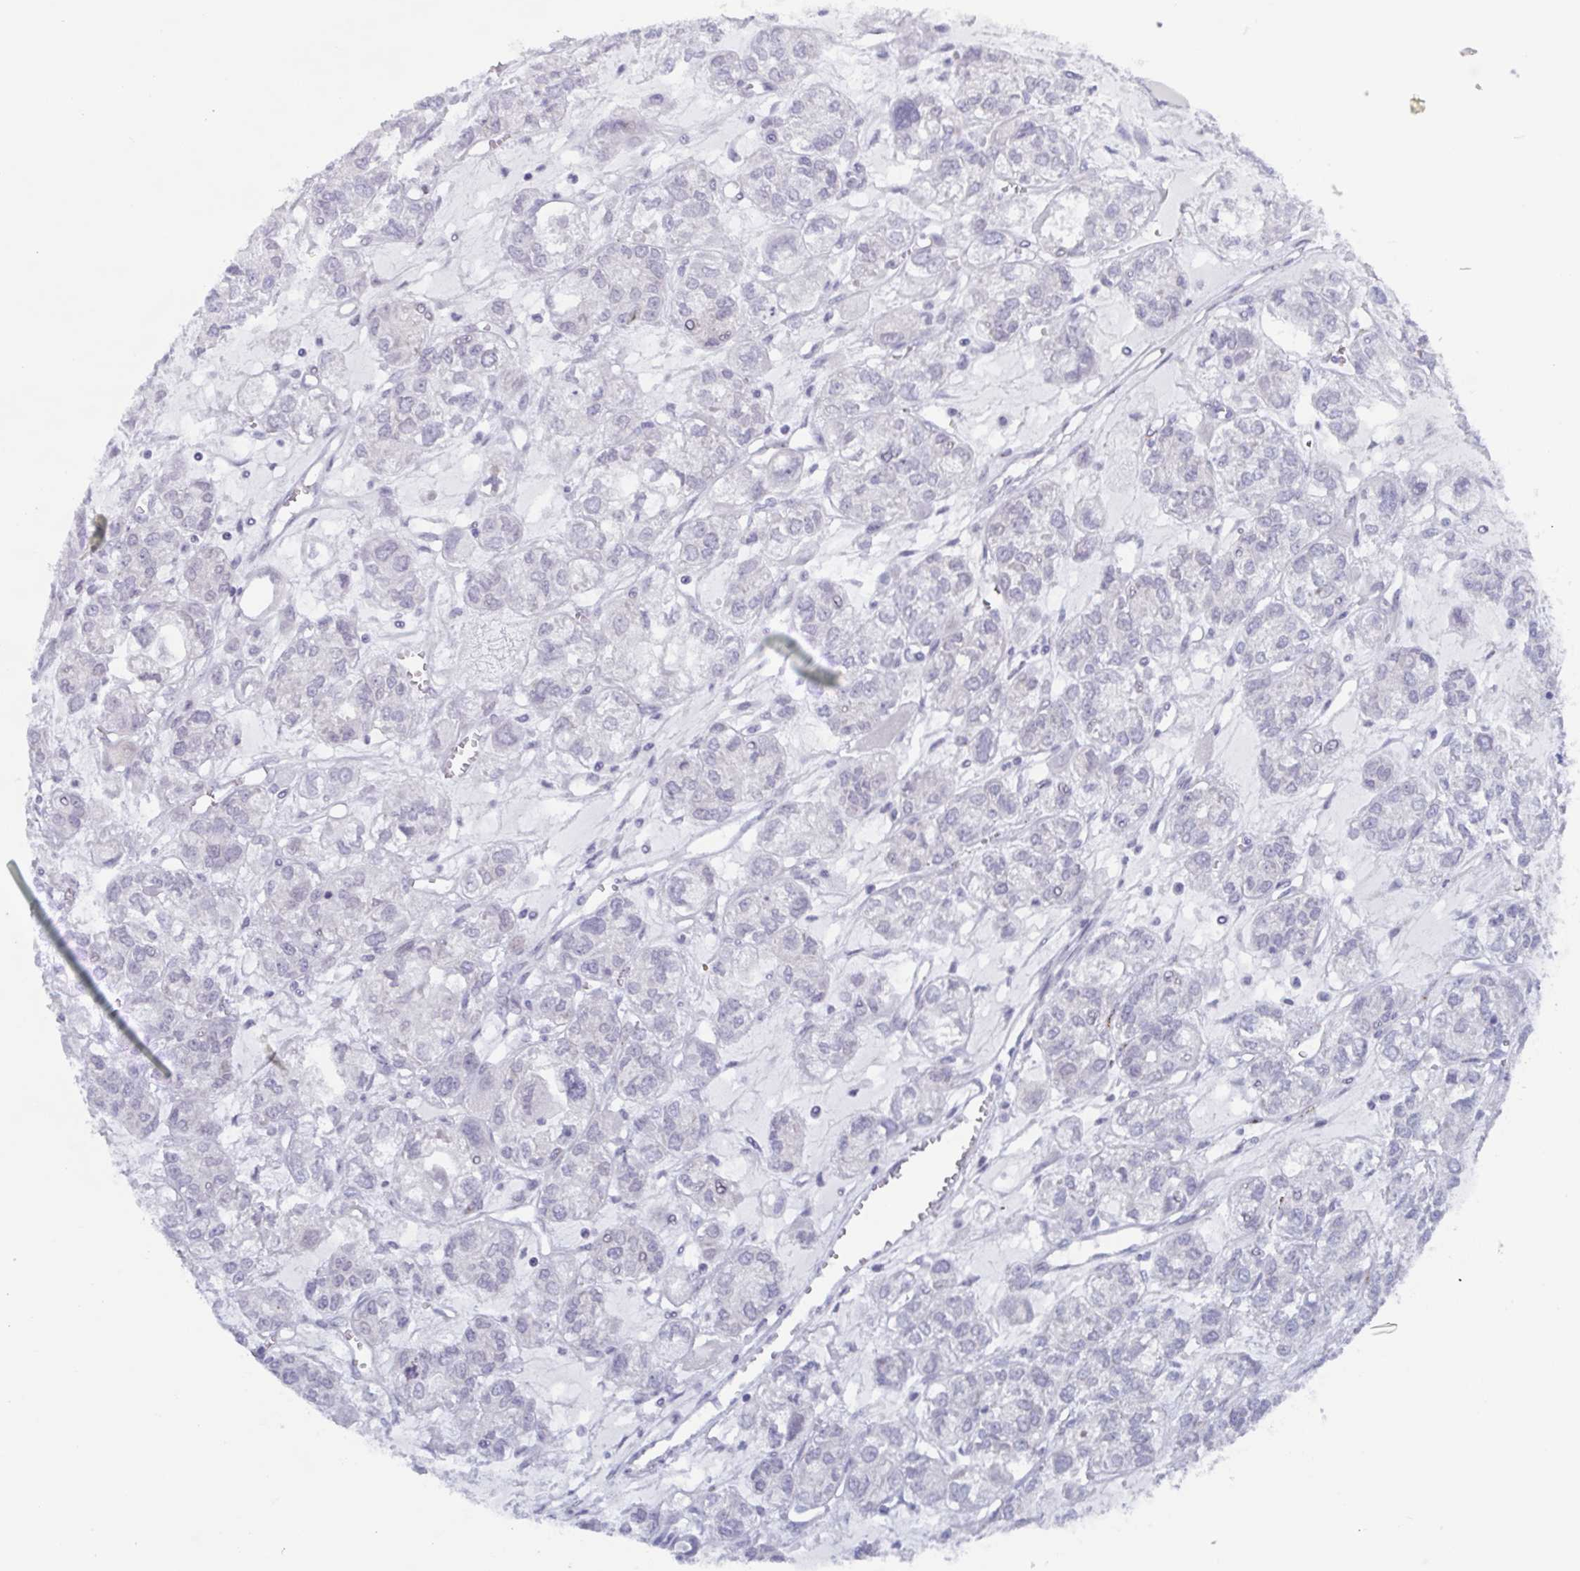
{"staining": {"intensity": "negative", "quantity": "none", "location": "none"}, "tissue": "ovarian cancer", "cell_type": "Tumor cells", "image_type": "cancer", "snomed": [{"axis": "morphology", "description": "Carcinoma, endometroid"}, {"axis": "topography", "description": "Ovary"}], "caption": "The immunohistochemistry photomicrograph has no significant expression in tumor cells of endometroid carcinoma (ovarian) tissue. The staining is performed using DAB (3,3'-diaminobenzidine) brown chromogen with nuclei counter-stained in using hematoxylin.", "gene": "ZFP64", "patient": {"sex": "female", "age": 64}}